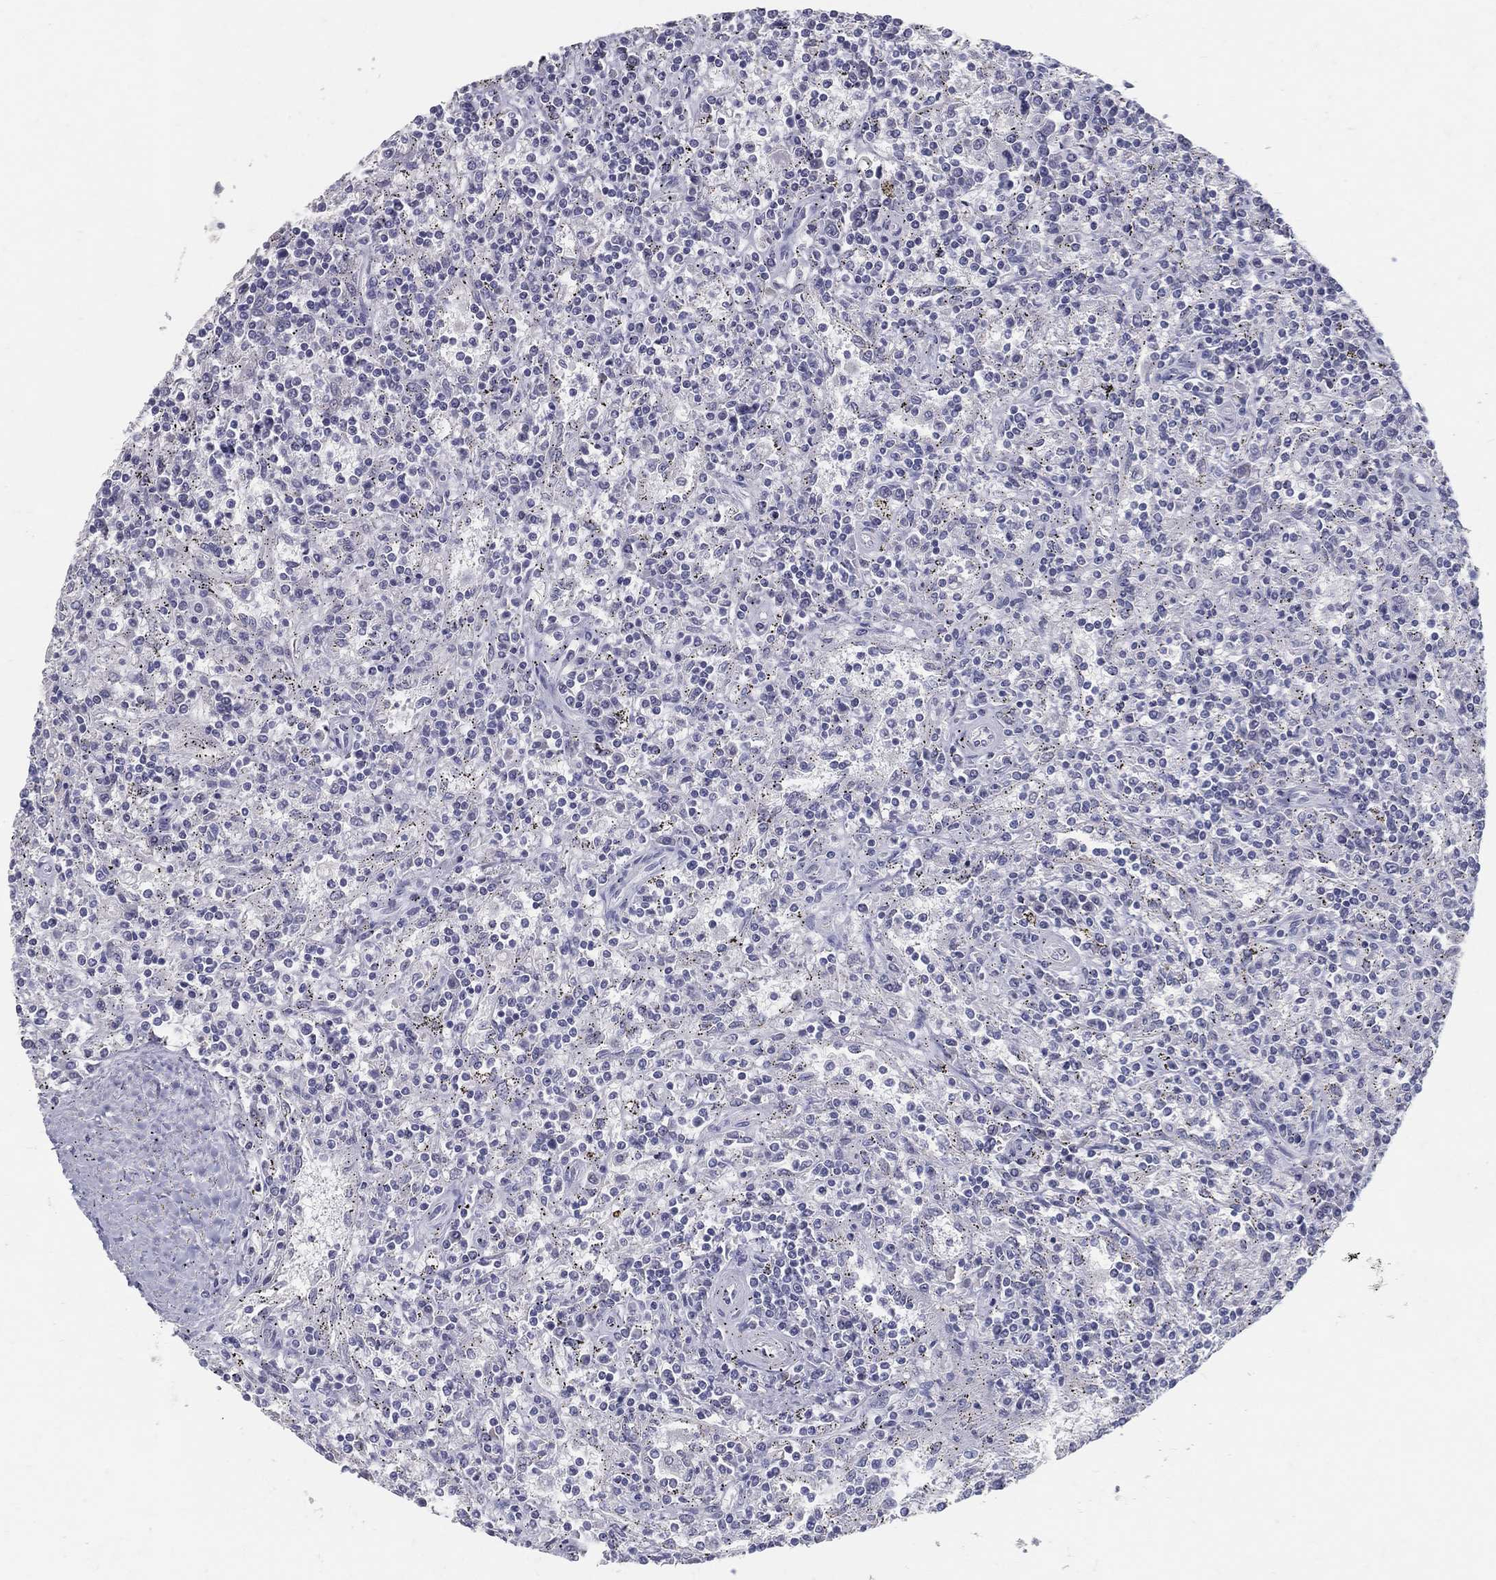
{"staining": {"intensity": "negative", "quantity": "none", "location": "none"}, "tissue": "lymphoma", "cell_type": "Tumor cells", "image_type": "cancer", "snomed": [{"axis": "morphology", "description": "Malignant lymphoma, non-Hodgkin's type, Low grade"}, {"axis": "topography", "description": "Spleen"}], "caption": "A photomicrograph of low-grade malignant lymphoma, non-Hodgkin's type stained for a protein reveals no brown staining in tumor cells.", "gene": "ACE2", "patient": {"sex": "male", "age": 62}}